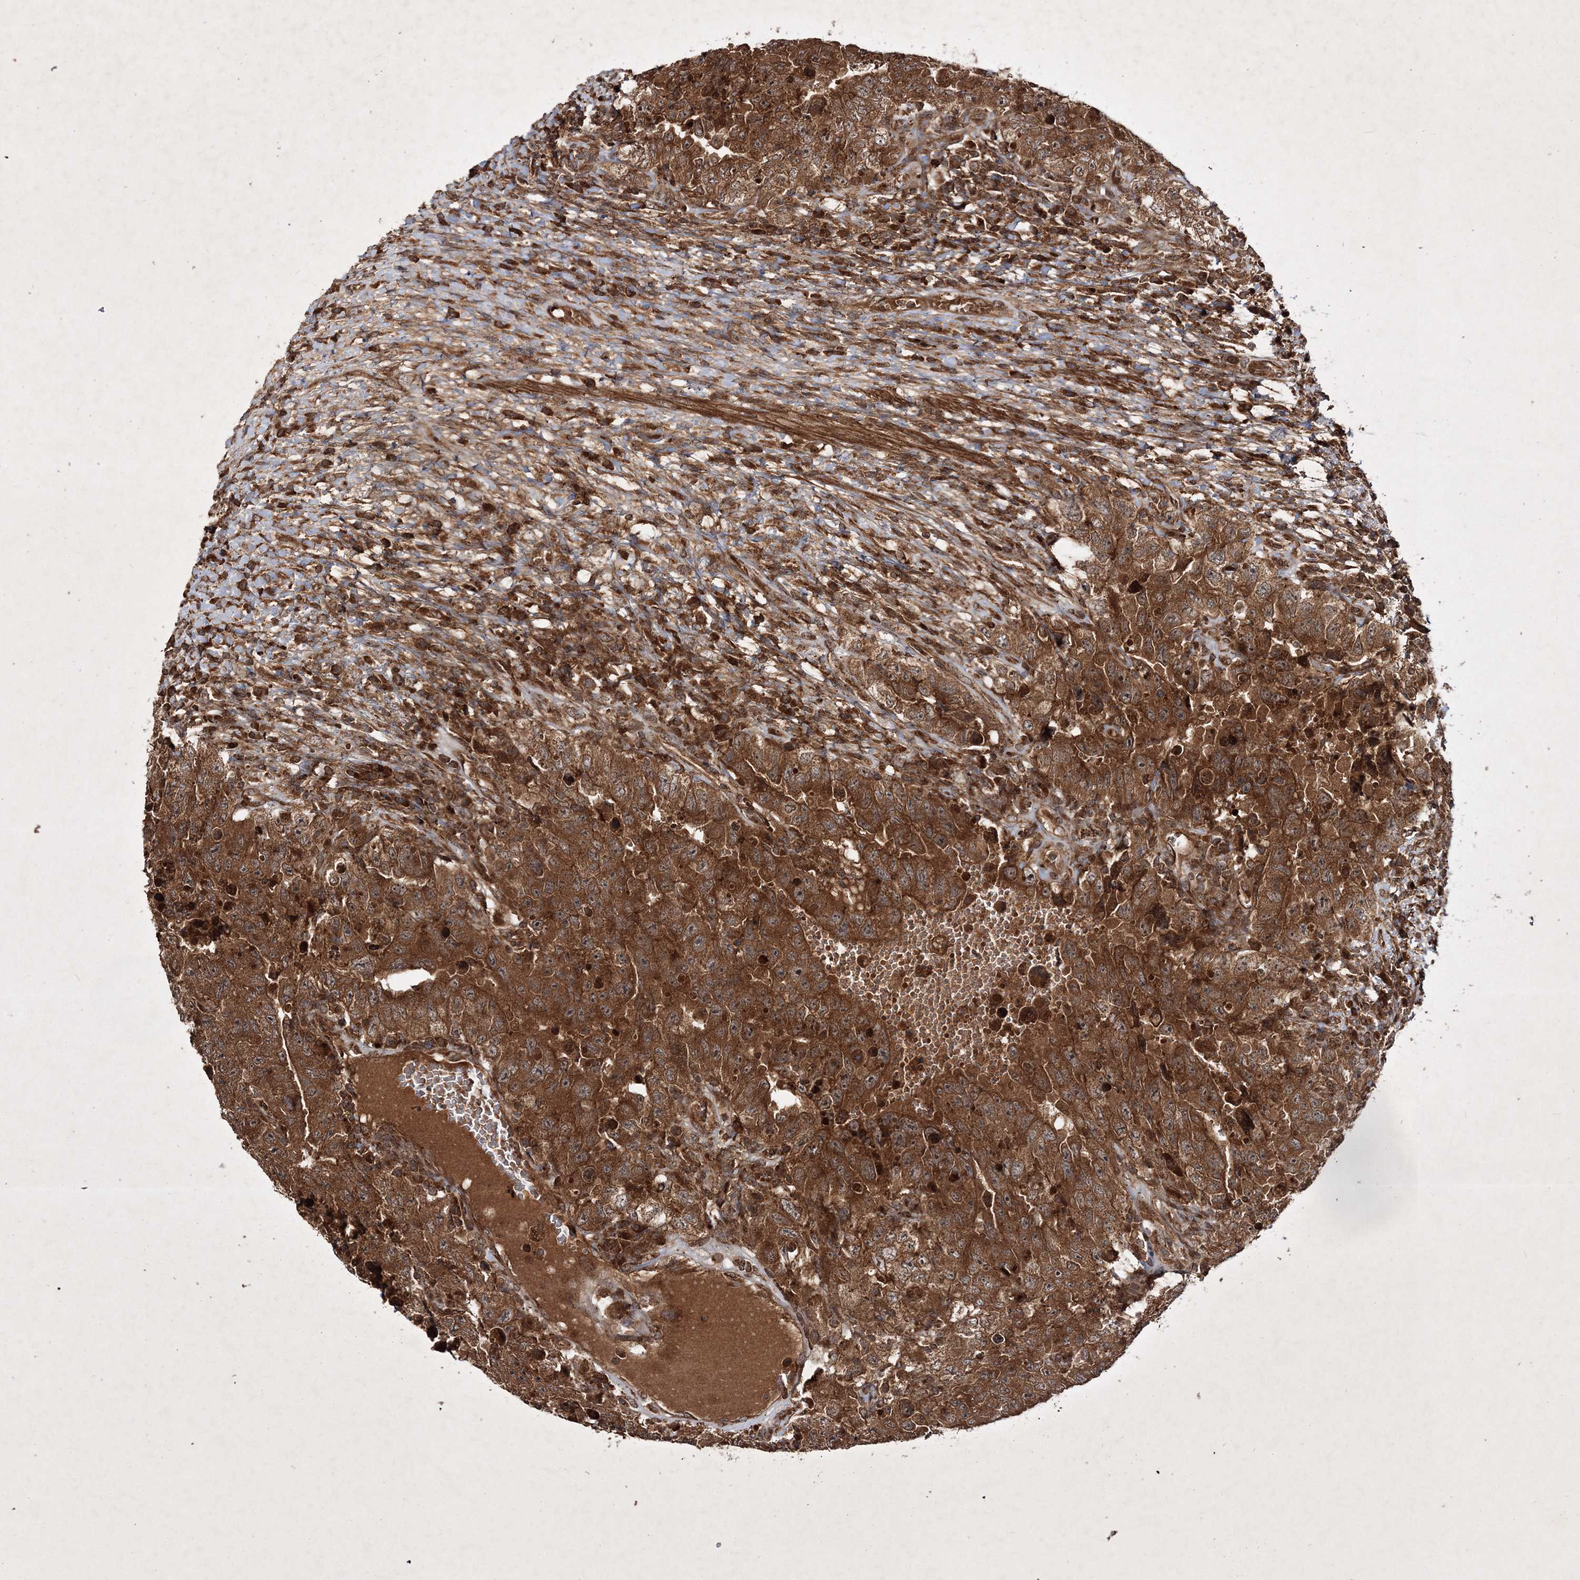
{"staining": {"intensity": "strong", "quantity": ">75%", "location": "cytoplasmic/membranous"}, "tissue": "testis cancer", "cell_type": "Tumor cells", "image_type": "cancer", "snomed": [{"axis": "morphology", "description": "Carcinoma, Embryonal, NOS"}, {"axis": "topography", "description": "Testis"}], "caption": "The photomicrograph exhibits immunohistochemical staining of testis cancer (embryonal carcinoma). There is strong cytoplasmic/membranous positivity is appreciated in approximately >75% of tumor cells. Nuclei are stained in blue.", "gene": "DNAJC13", "patient": {"sex": "male", "age": 26}}